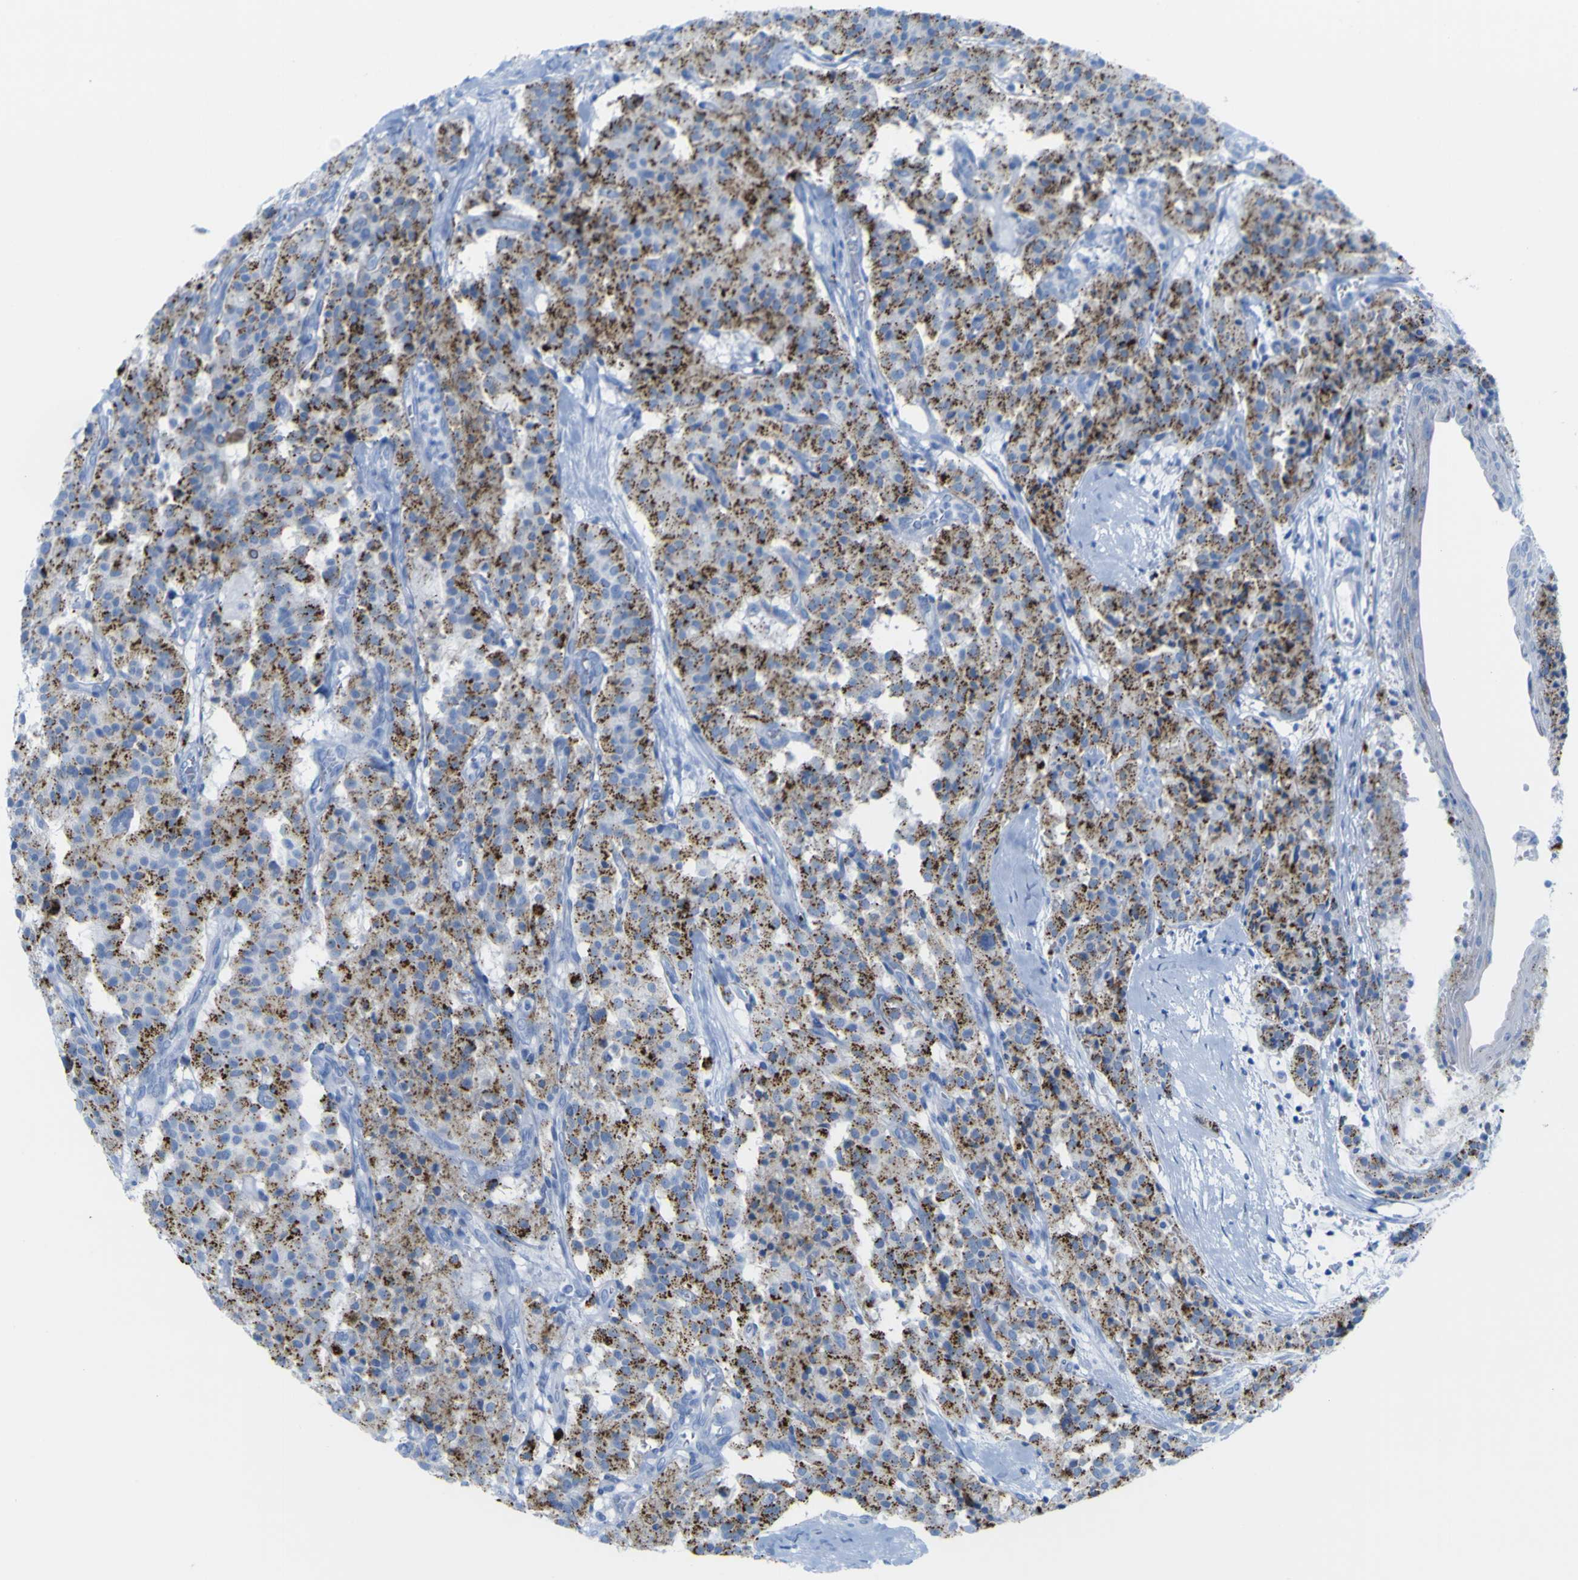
{"staining": {"intensity": "moderate", "quantity": ">75%", "location": "cytoplasmic/membranous"}, "tissue": "carcinoid", "cell_type": "Tumor cells", "image_type": "cancer", "snomed": [{"axis": "morphology", "description": "Carcinoid, malignant, NOS"}, {"axis": "topography", "description": "Lung"}], "caption": "Immunohistochemical staining of human carcinoid (malignant) demonstrates medium levels of moderate cytoplasmic/membranous staining in approximately >75% of tumor cells. The protein of interest is shown in brown color, while the nuclei are stained blue.", "gene": "PLD3", "patient": {"sex": "male", "age": 30}}